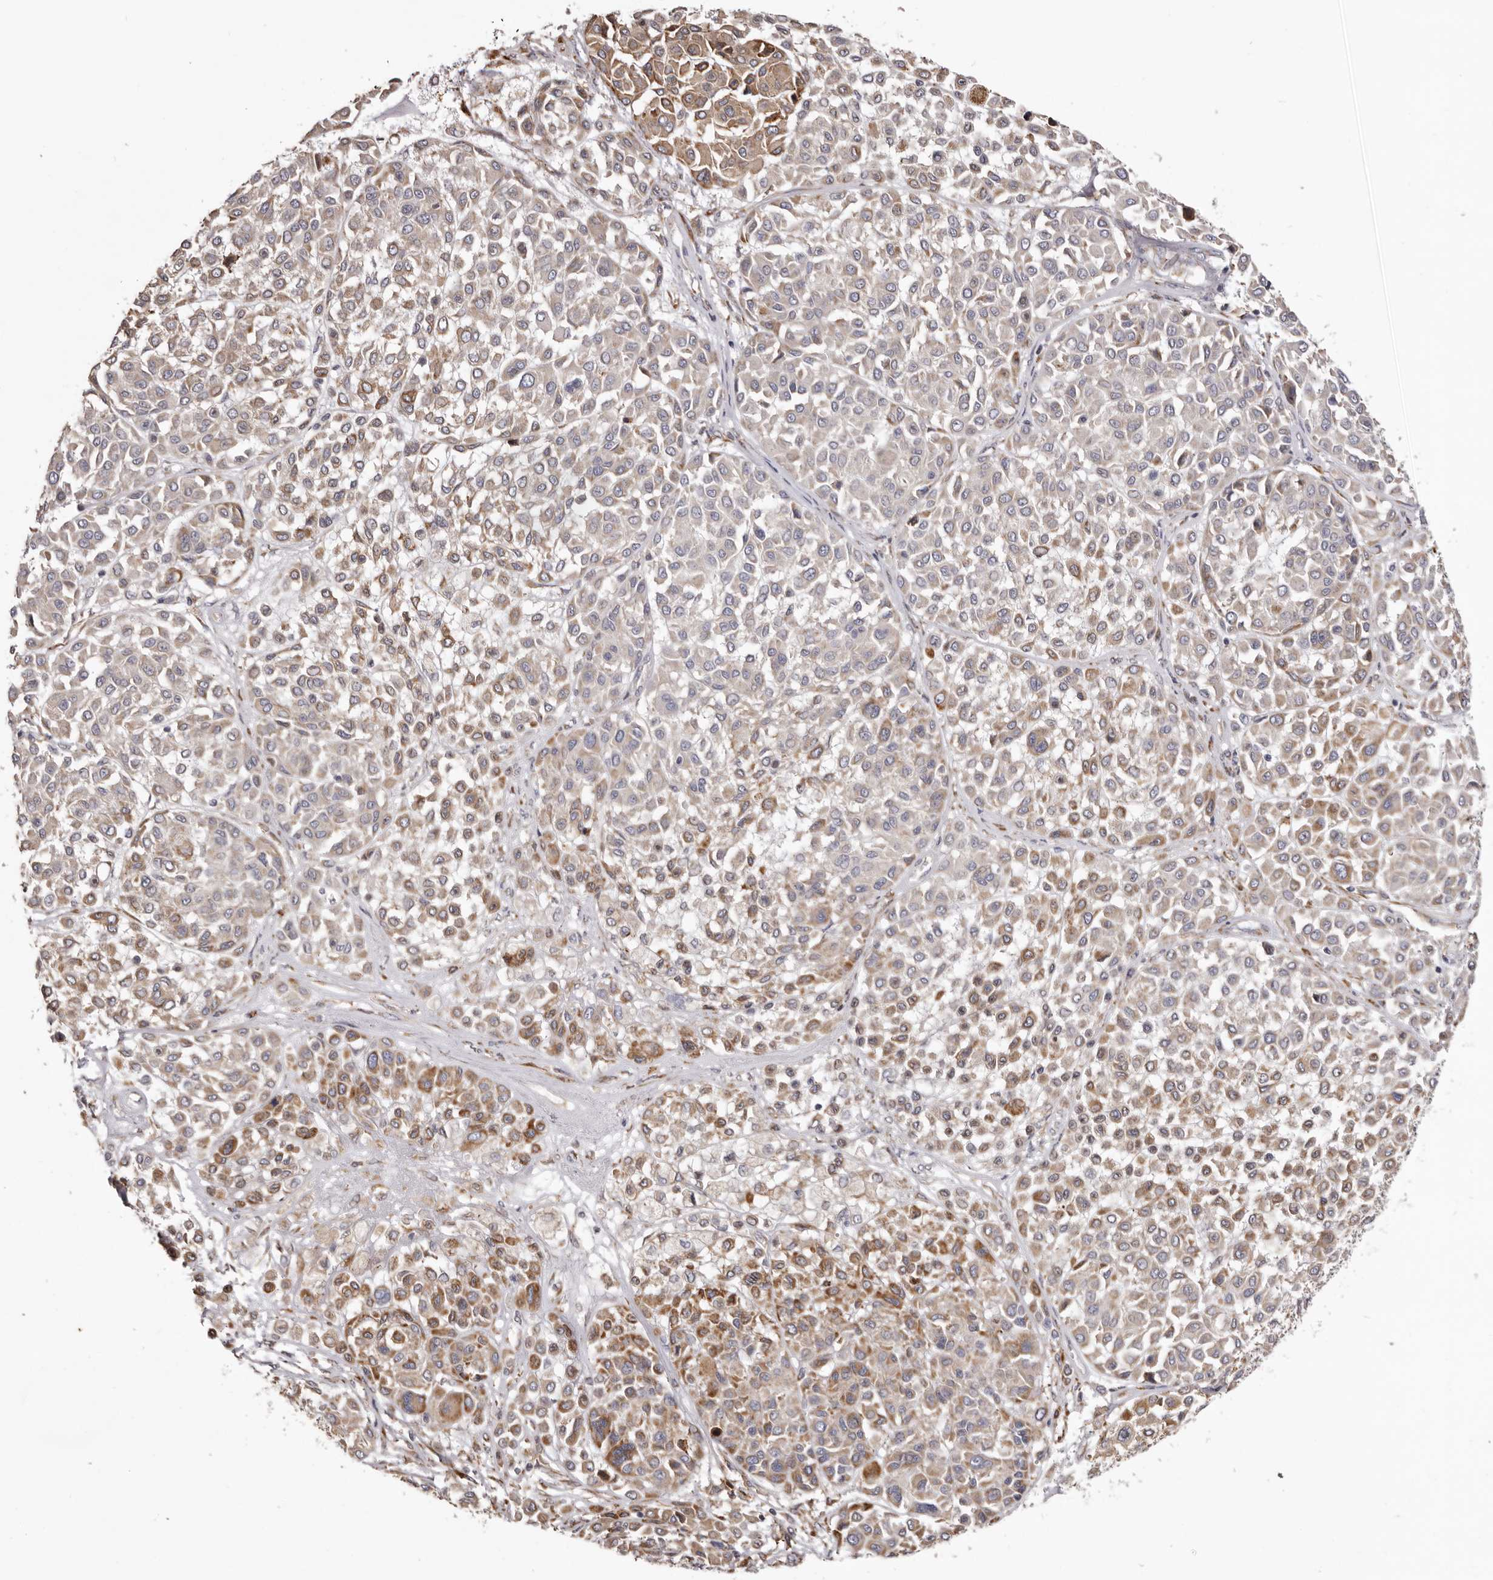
{"staining": {"intensity": "moderate", "quantity": "25%-75%", "location": "cytoplasmic/membranous"}, "tissue": "melanoma", "cell_type": "Tumor cells", "image_type": "cancer", "snomed": [{"axis": "morphology", "description": "Malignant melanoma, Metastatic site"}, {"axis": "topography", "description": "Soft tissue"}], "caption": "DAB immunohistochemical staining of melanoma displays moderate cytoplasmic/membranous protein expression in approximately 25%-75% of tumor cells.", "gene": "PIGX", "patient": {"sex": "male", "age": 41}}